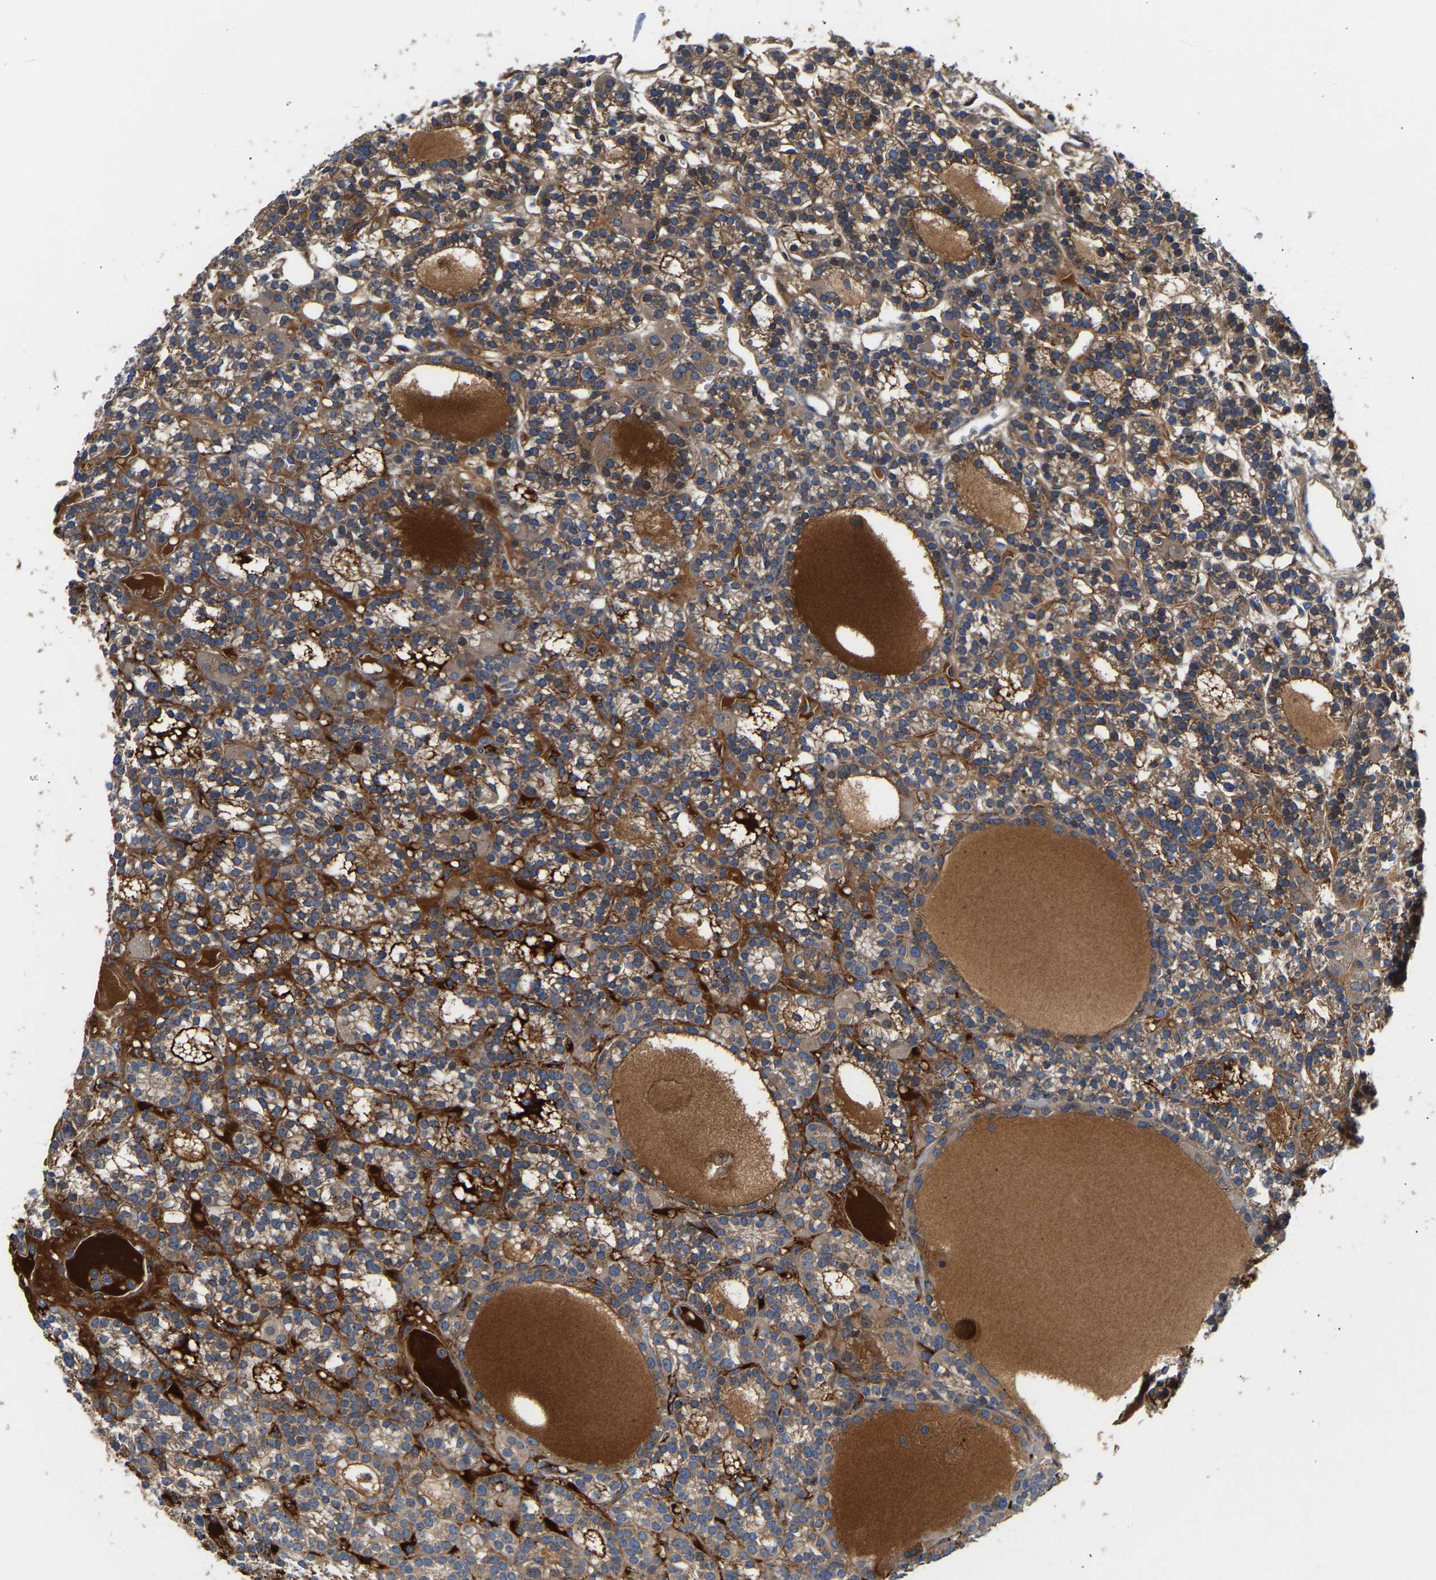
{"staining": {"intensity": "moderate", "quantity": ">75%", "location": "cytoplasmic/membranous"}, "tissue": "parathyroid gland", "cell_type": "Glandular cells", "image_type": "normal", "snomed": [{"axis": "morphology", "description": "Normal tissue, NOS"}, {"axis": "morphology", "description": "Adenoma, NOS"}, {"axis": "topography", "description": "Parathyroid gland"}], "caption": "Brown immunohistochemical staining in benign human parathyroid gland displays moderate cytoplasmic/membranous expression in approximately >75% of glandular cells.", "gene": "AIMP2", "patient": {"sex": "female", "age": 58}}